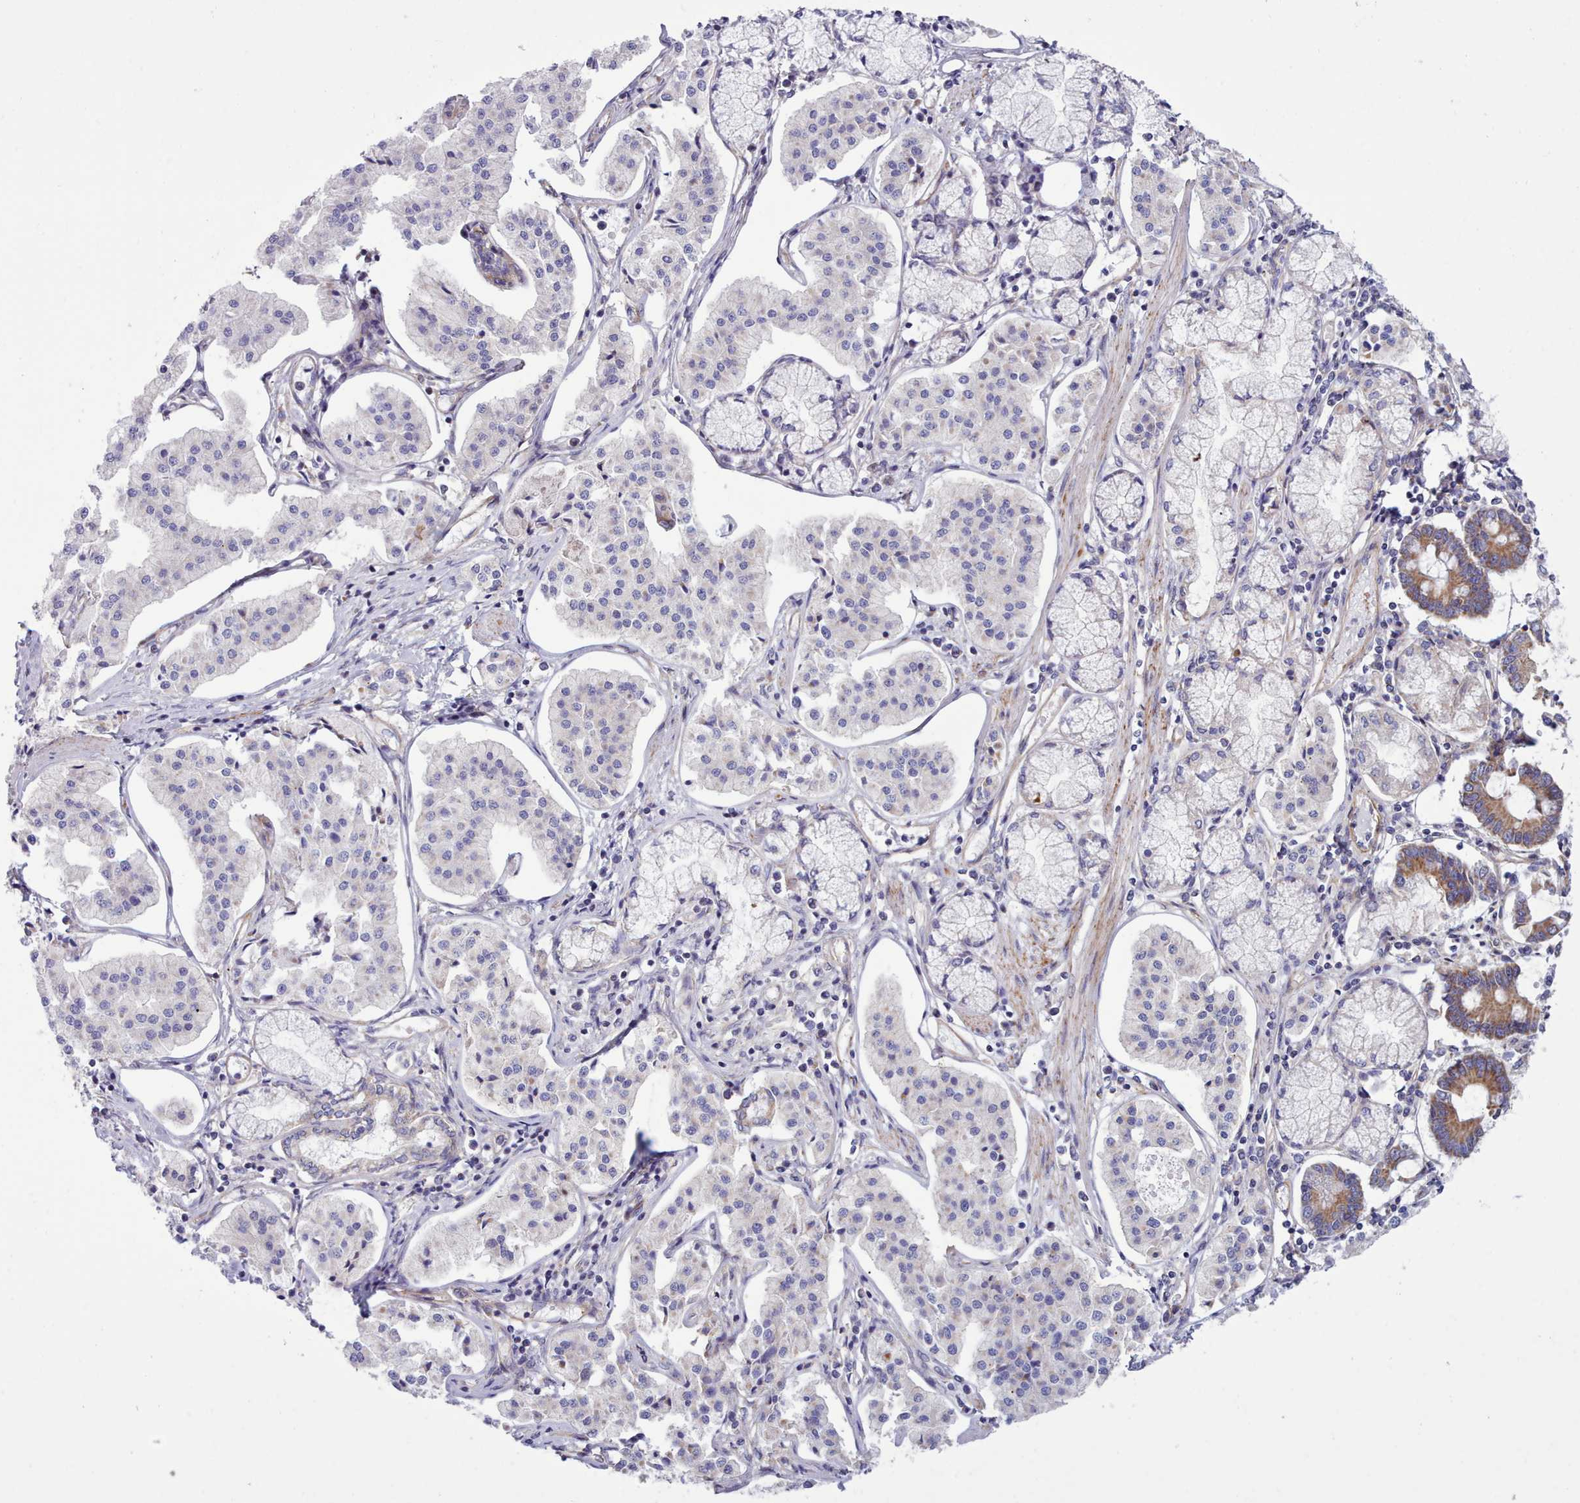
{"staining": {"intensity": "negative", "quantity": "none", "location": "none"}, "tissue": "pancreatic cancer", "cell_type": "Tumor cells", "image_type": "cancer", "snomed": [{"axis": "morphology", "description": "Adenocarcinoma, NOS"}, {"axis": "topography", "description": "Pancreas"}], "caption": "High power microscopy image of an immunohistochemistry (IHC) image of adenocarcinoma (pancreatic), revealing no significant staining in tumor cells.", "gene": "MRPL21", "patient": {"sex": "female", "age": 50}}